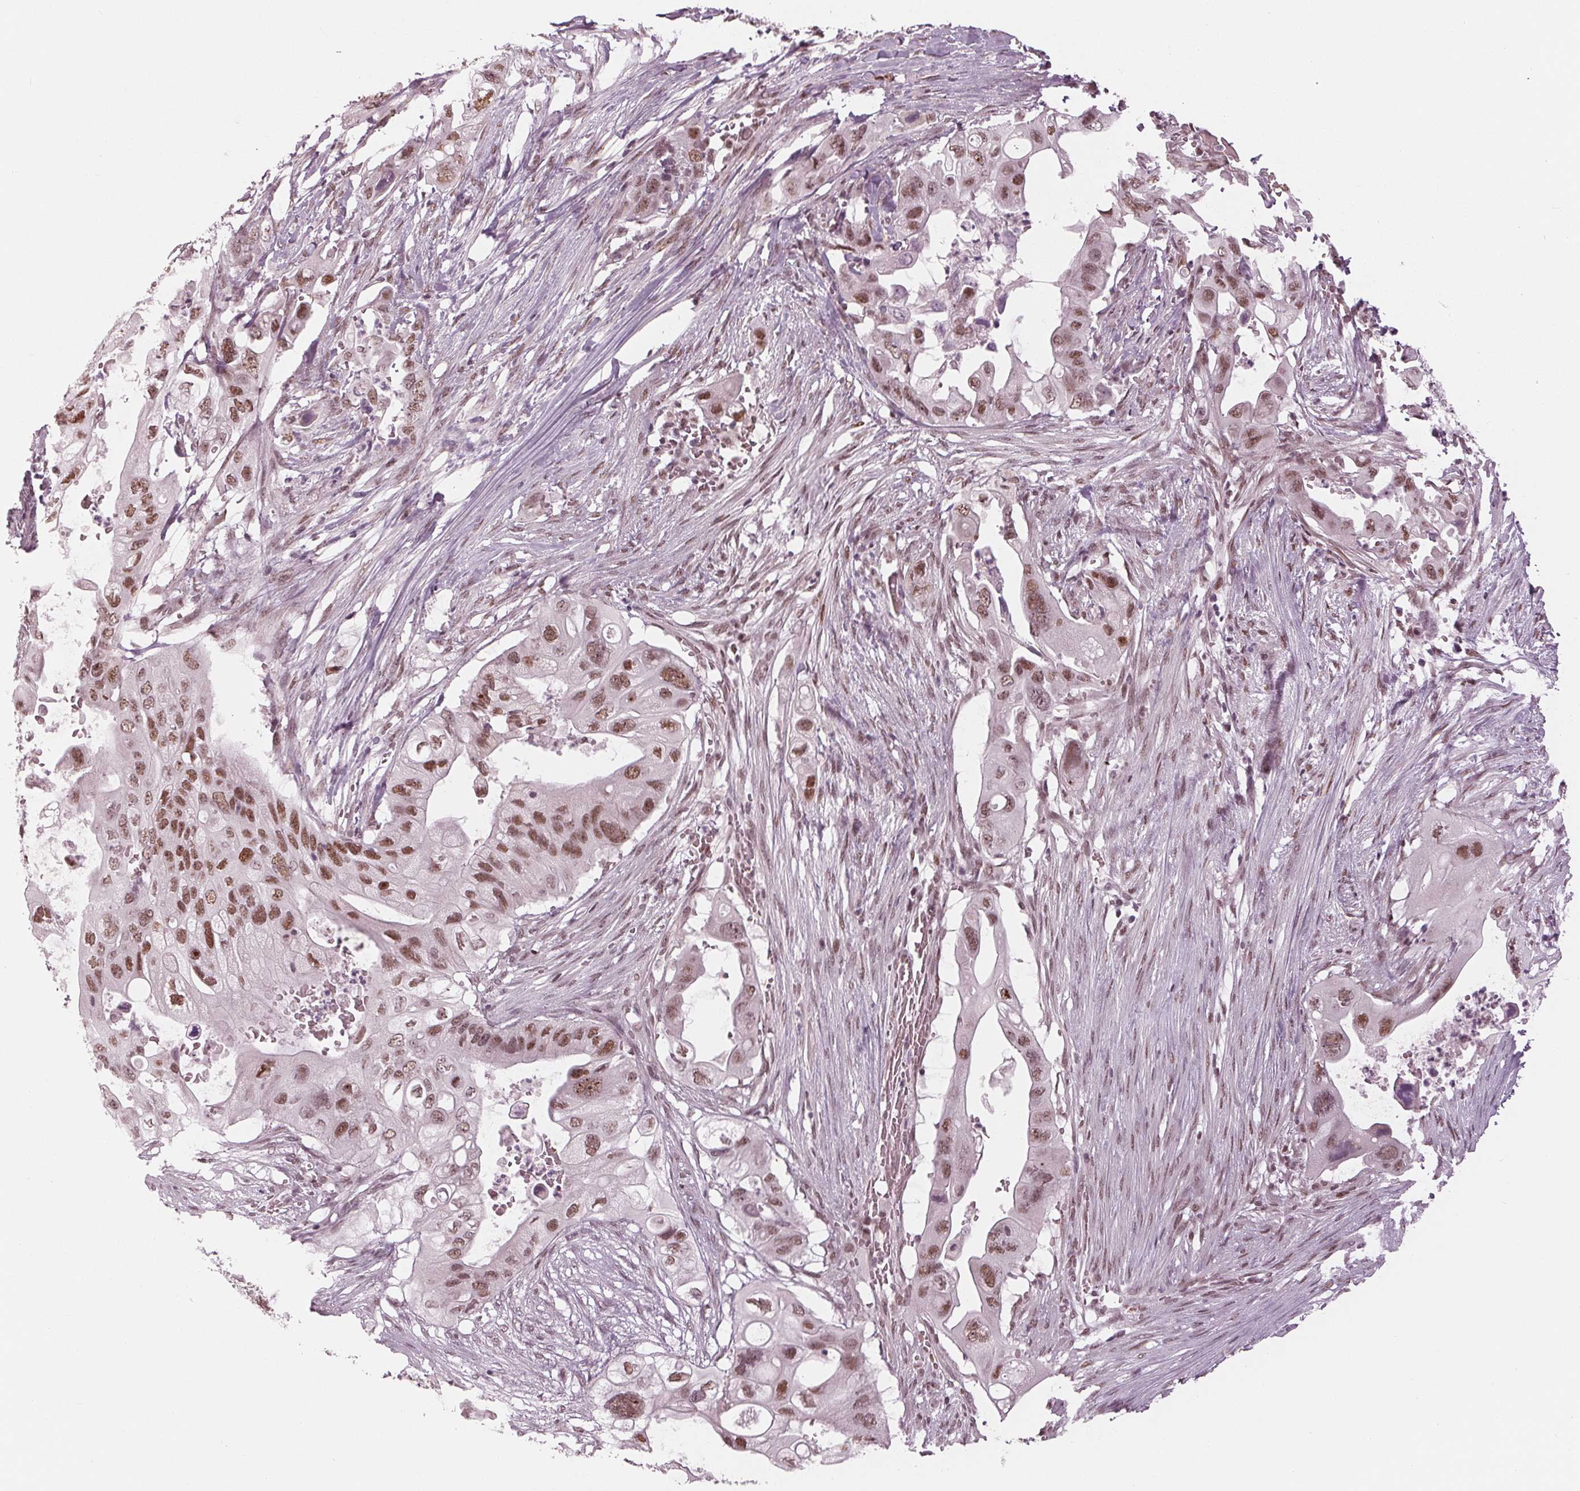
{"staining": {"intensity": "moderate", "quantity": ">75%", "location": "nuclear"}, "tissue": "pancreatic cancer", "cell_type": "Tumor cells", "image_type": "cancer", "snomed": [{"axis": "morphology", "description": "Adenocarcinoma, NOS"}, {"axis": "topography", "description": "Pancreas"}], "caption": "IHC of pancreatic adenocarcinoma reveals medium levels of moderate nuclear staining in about >75% of tumor cells.", "gene": "DNMT3L", "patient": {"sex": "female", "age": 72}}